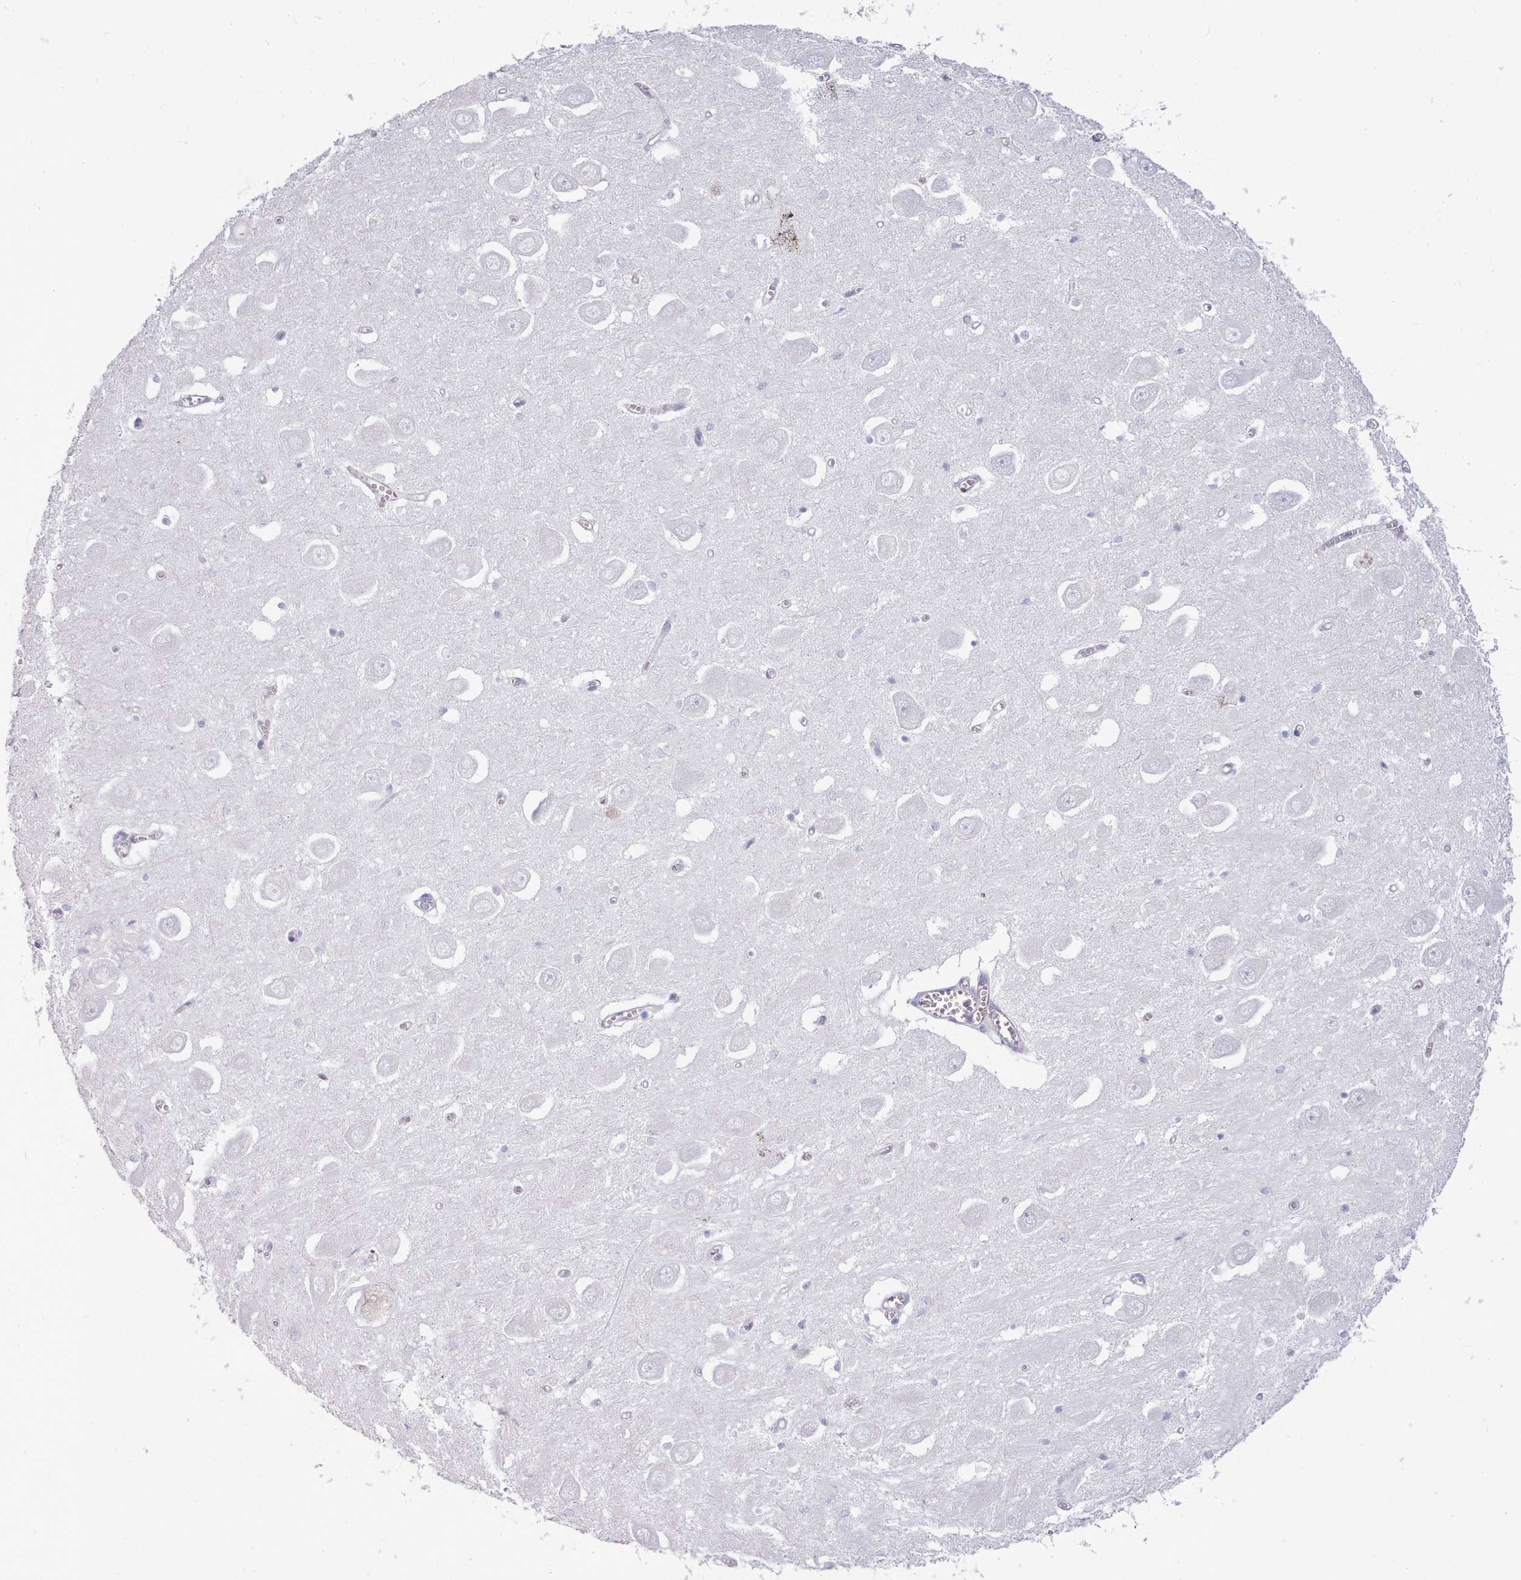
{"staining": {"intensity": "negative", "quantity": "none", "location": "none"}, "tissue": "hippocampus", "cell_type": "Glial cells", "image_type": "normal", "snomed": [{"axis": "morphology", "description": "Normal tissue, NOS"}, {"axis": "topography", "description": "Hippocampus"}], "caption": "Immunohistochemistry photomicrograph of unremarkable human hippocampus stained for a protein (brown), which shows no expression in glial cells. (DAB (3,3'-diaminobenzidine) immunohistochemistry (IHC) visualized using brightfield microscopy, high magnification).", "gene": "TMEM253", "patient": {"sex": "male", "age": 70}}